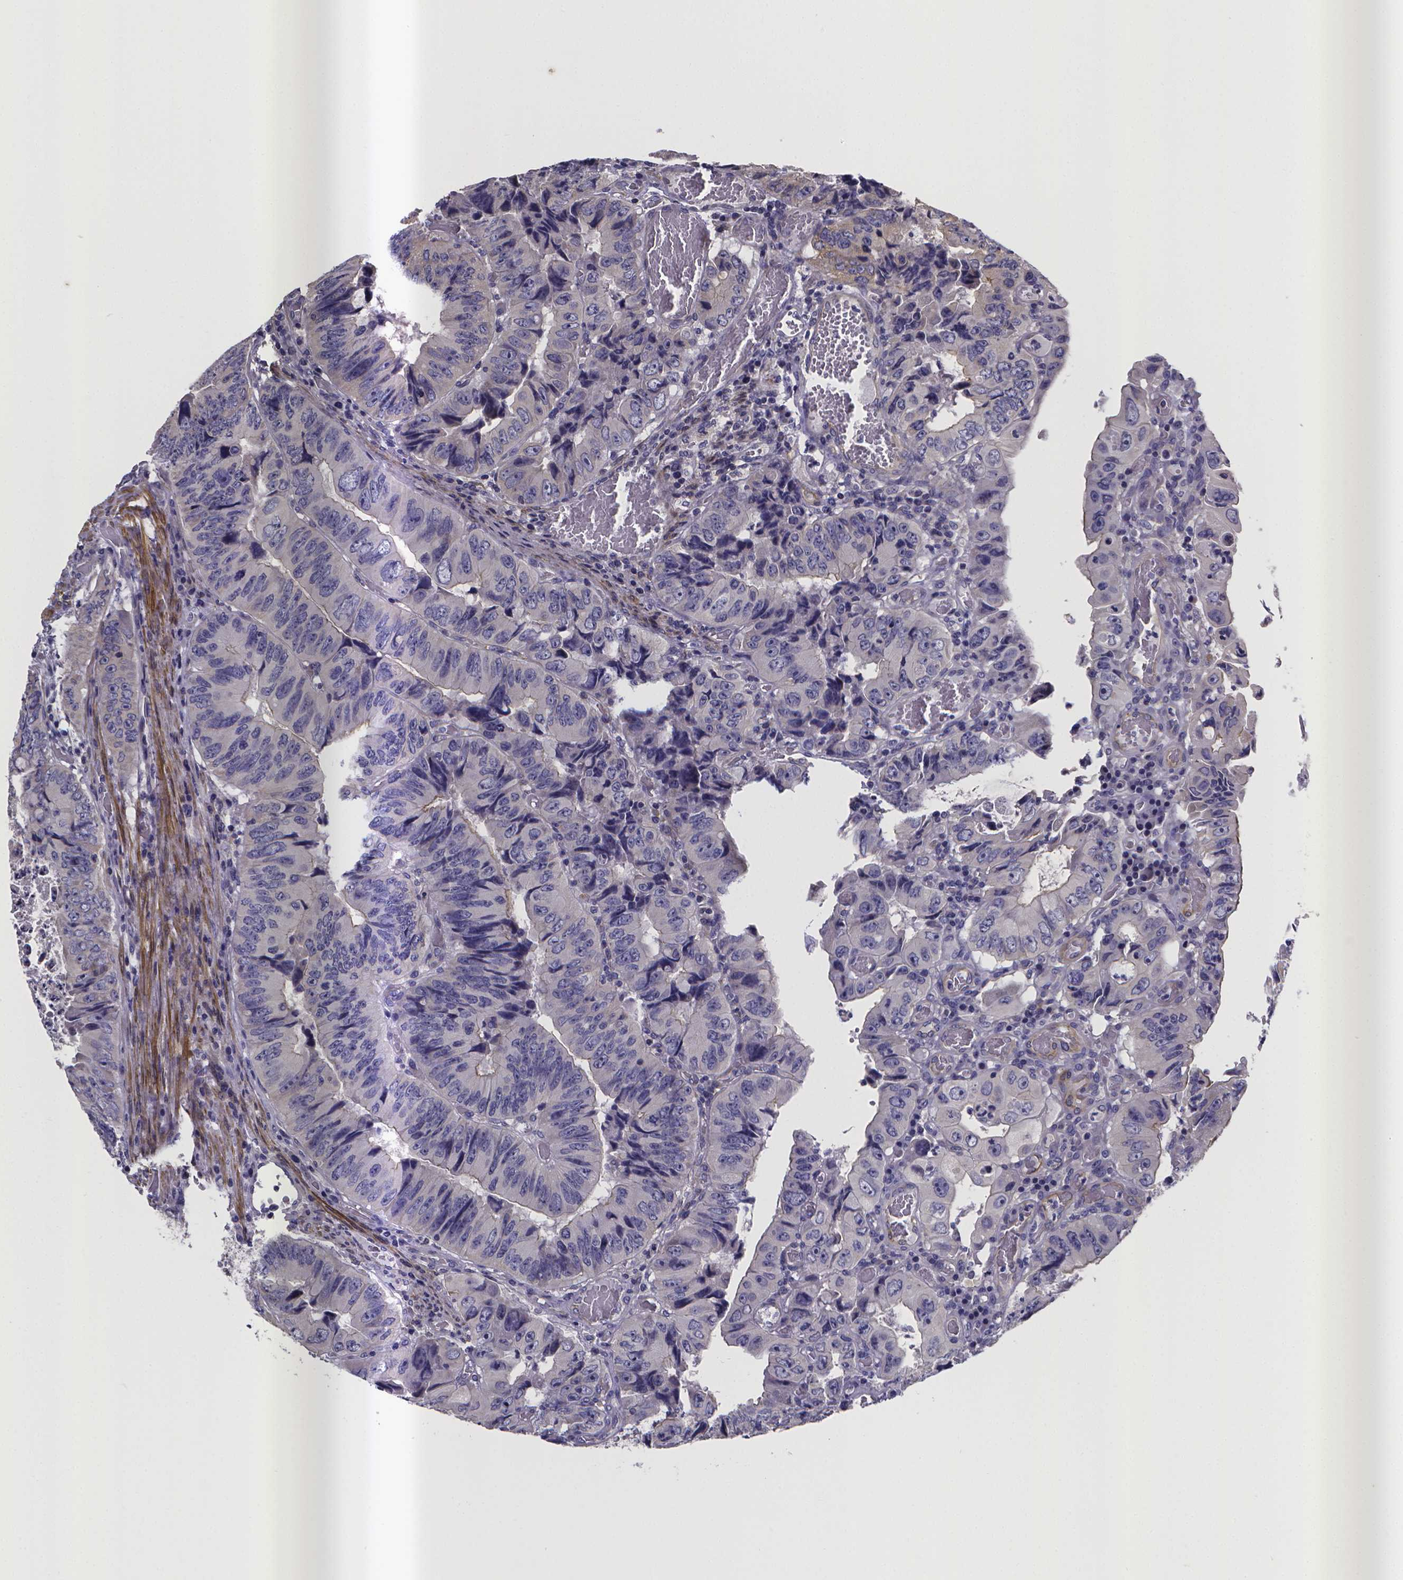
{"staining": {"intensity": "negative", "quantity": "none", "location": "none"}, "tissue": "colorectal cancer", "cell_type": "Tumor cells", "image_type": "cancer", "snomed": [{"axis": "morphology", "description": "Adenocarcinoma, NOS"}, {"axis": "topography", "description": "Colon"}], "caption": "A high-resolution micrograph shows IHC staining of colorectal cancer (adenocarcinoma), which exhibits no significant positivity in tumor cells.", "gene": "RERG", "patient": {"sex": "female", "age": 84}}